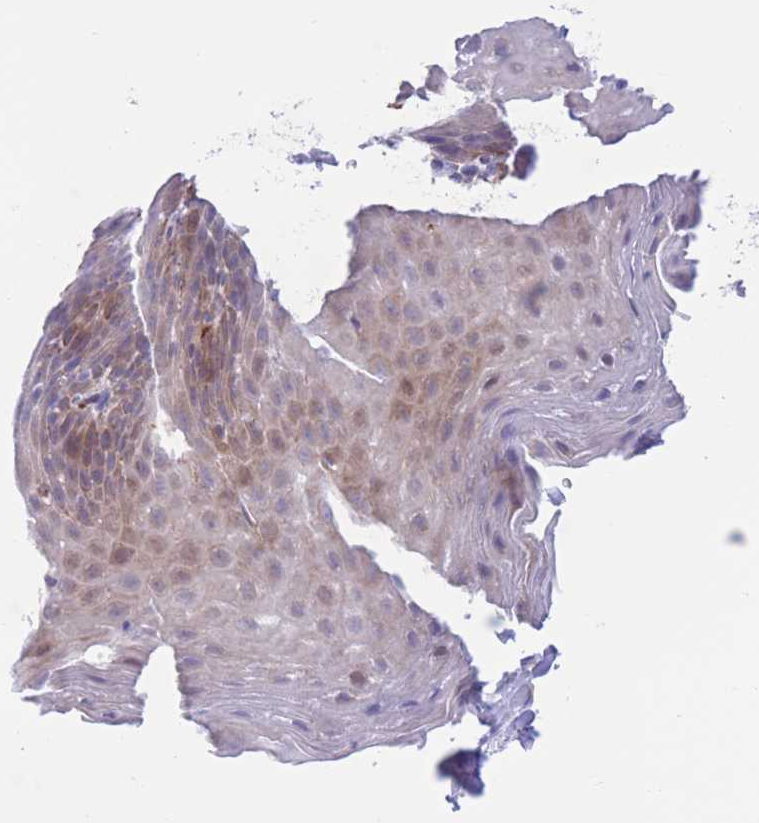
{"staining": {"intensity": "moderate", "quantity": "<25%", "location": "cytoplasmic/membranous"}, "tissue": "esophagus", "cell_type": "Squamous epithelial cells", "image_type": "normal", "snomed": [{"axis": "morphology", "description": "Normal tissue, NOS"}, {"axis": "topography", "description": "Esophagus"}], "caption": "Protein expression analysis of unremarkable human esophagus reveals moderate cytoplasmic/membranous expression in about <25% of squamous epithelial cells. Immunohistochemistry (ihc) stains the protein of interest in brown and the nuclei are stained blue.", "gene": "MYDGF", "patient": {"sex": "female", "age": 61}}